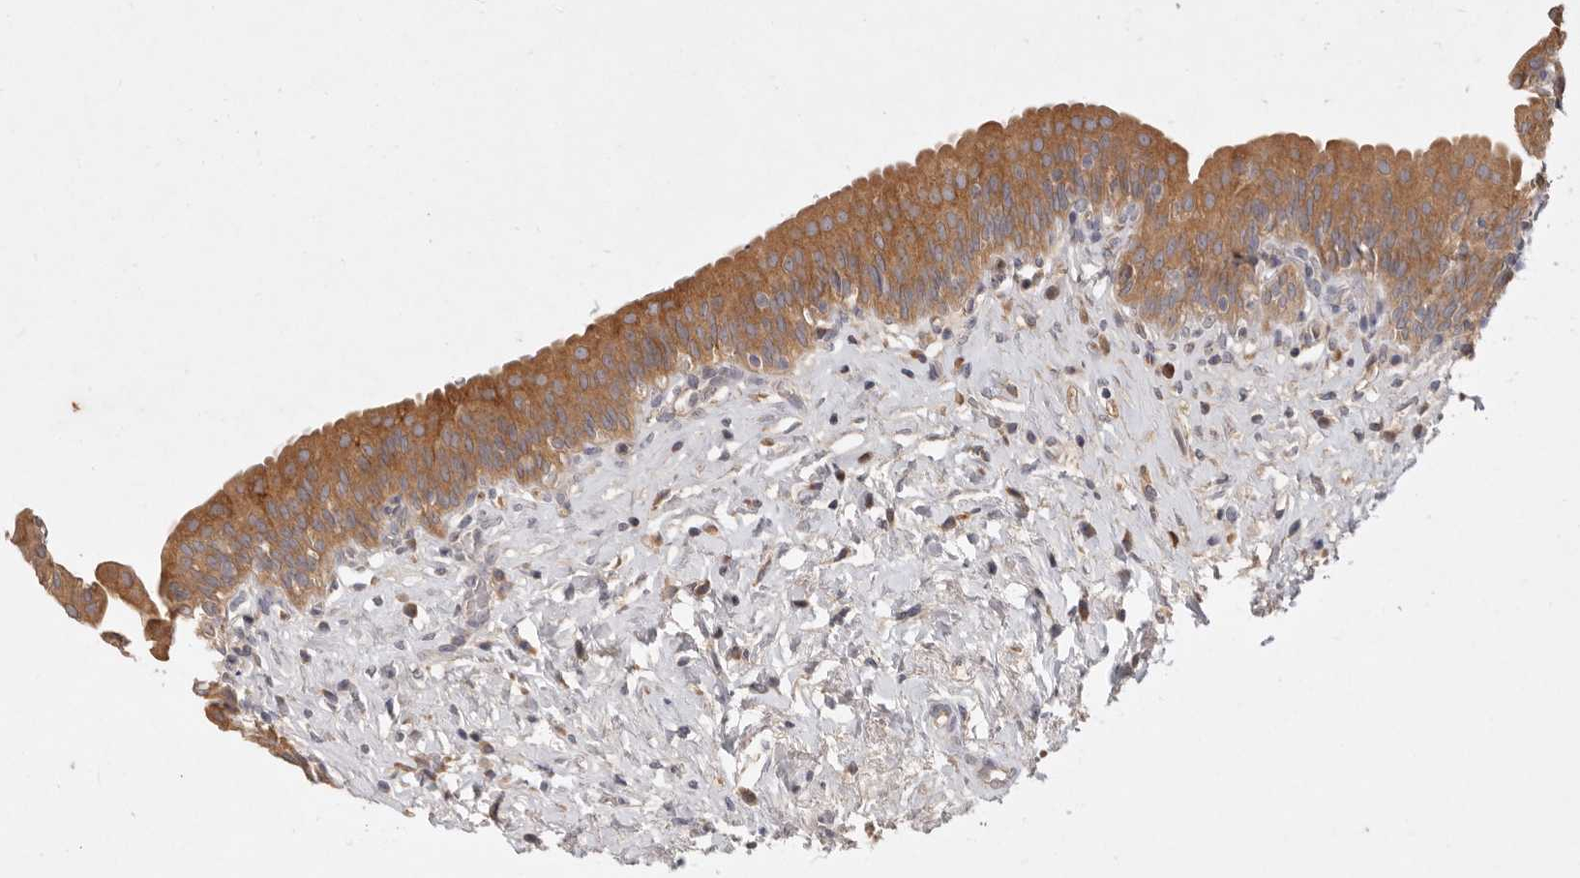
{"staining": {"intensity": "moderate", "quantity": ">75%", "location": "cytoplasmic/membranous"}, "tissue": "urinary bladder", "cell_type": "Urothelial cells", "image_type": "normal", "snomed": [{"axis": "morphology", "description": "Normal tissue, NOS"}, {"axis": "topography", "description": "Urinary bladder"}], "caption": "Immunohistochemical staining of unremarkable human urinary bladder shows moderate cytoplasmic/membranous protein expression in approximately >75% of urothelial cells. Using DAB (brown) and hematoxylin (blue) stains, captured at high magnification using brightfield microscopy.", "gene": "ARHGEF10L", "patient": {"sex": "male", "age": 83}}